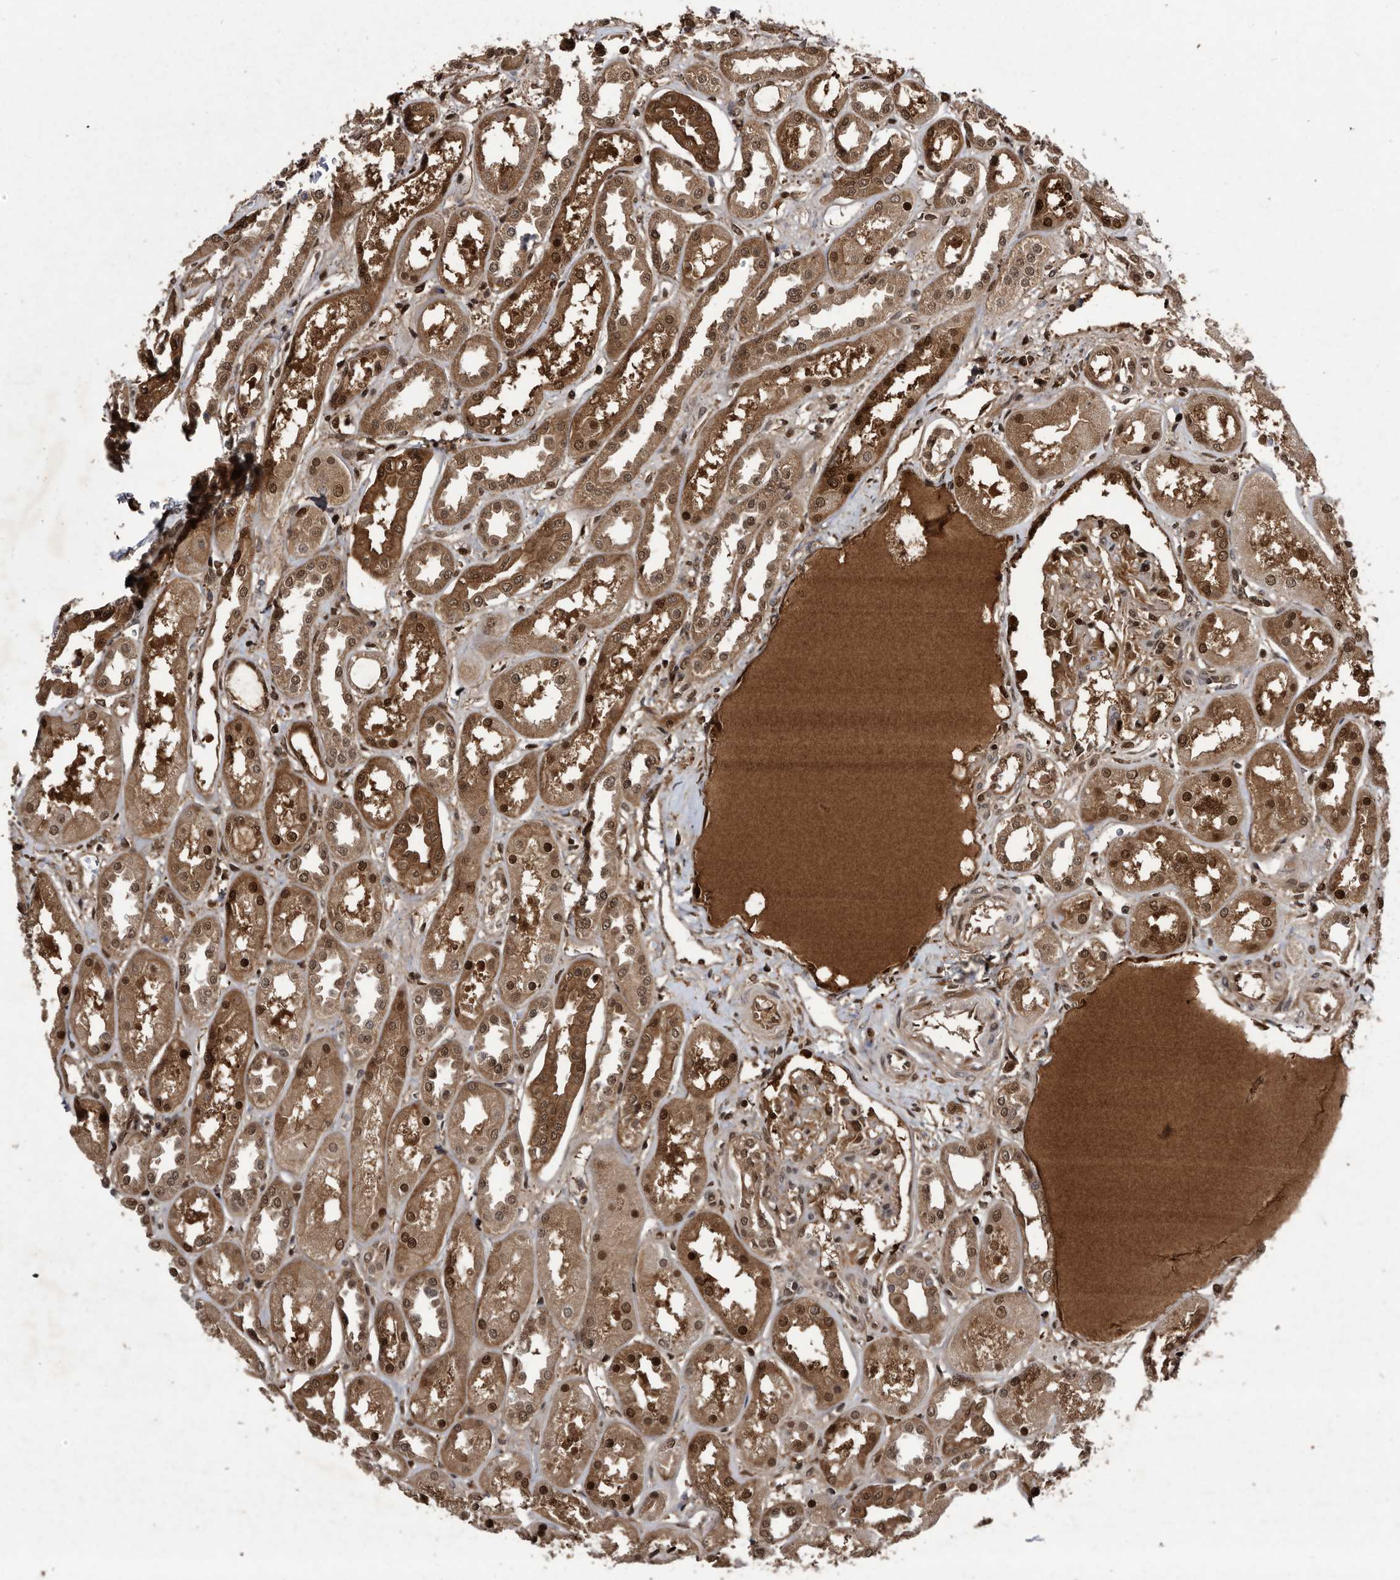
{"staining": {"intensity": "moderate", "quantity": ">75%", "location": "cytoplasmic/membranous,nuclear"}, "tissue": "kidney", "cell_type": "Cells in glomeruli", "image_type": "normal", "snomed": [{"axis": "morphology", "description": "Normal tissue, NOS"}, {"axis": "topography", "description": "Kidney"}], "caption": "A micrograph of kidney stained for a protein exhibits moderate cytoplasmic/membranous,nuclear brown staining in cells in glomeruli.", "gene": "RAD23B", "patient": {"sex": "male", "age": 70}}